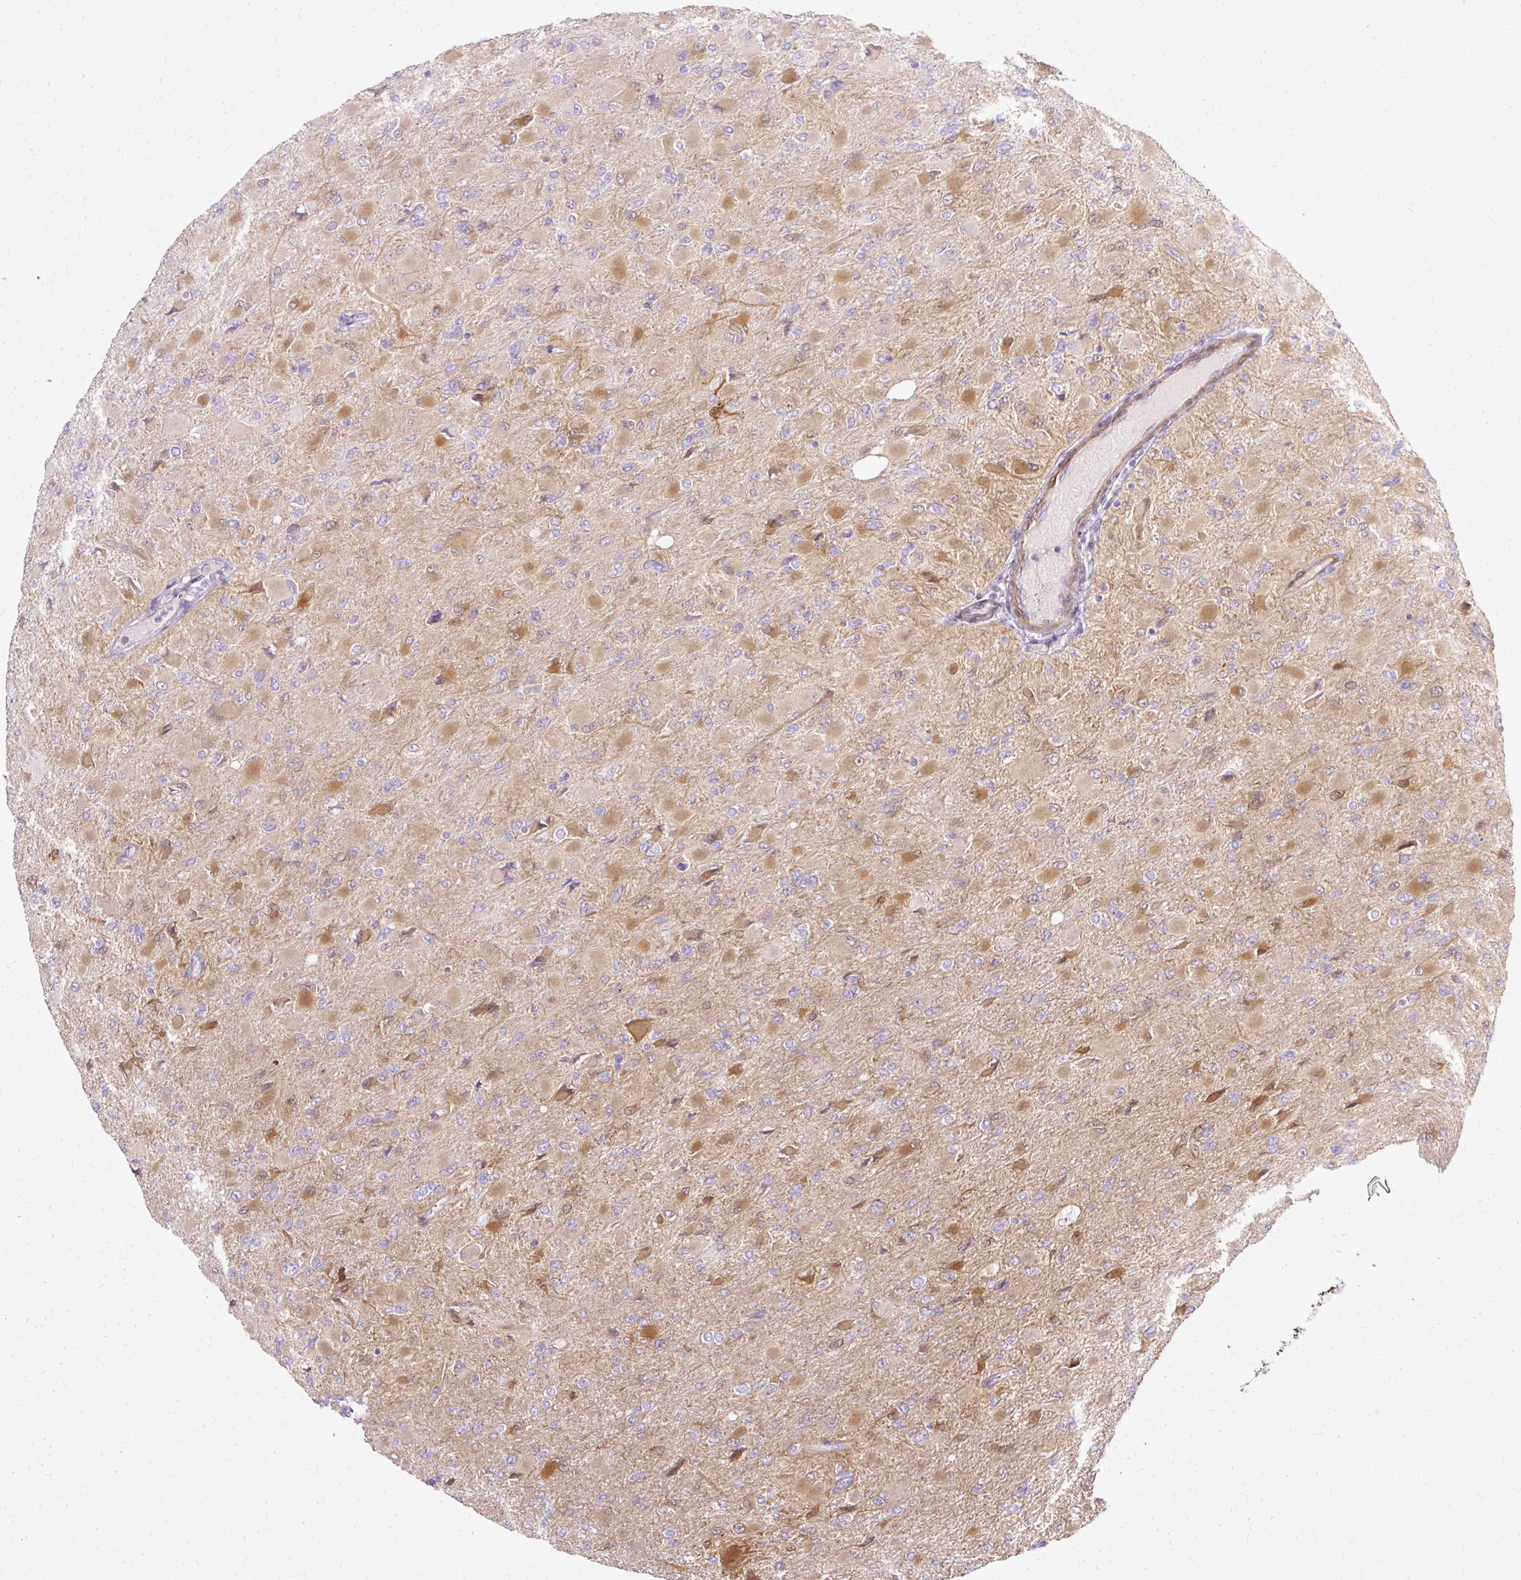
{"staining": {"intensity": "moderate", "quantity": "<25%", "location": "cytoplasmic/membranous"}, "tissue": "glioma", "cell_type": "Tumor cells", "image_type": "cancer", "snomed": [{"axis": "morphology", "description": "Glioma, malignant, High grade"}, {"axis": "topography", "description": "Cerebral cortex"}], "caption": "Glioma was stained to show a protein in brown. There is low levels of moderate cytoplasmic/membranous staining in approximately <25% of tumor cells. (DAB (3,3'-diaminobenzidine) = brown stain, brightfield microscopy at high magnification).", "gene": "CNN3", "patient": {"sex": "female", "age": 36}}